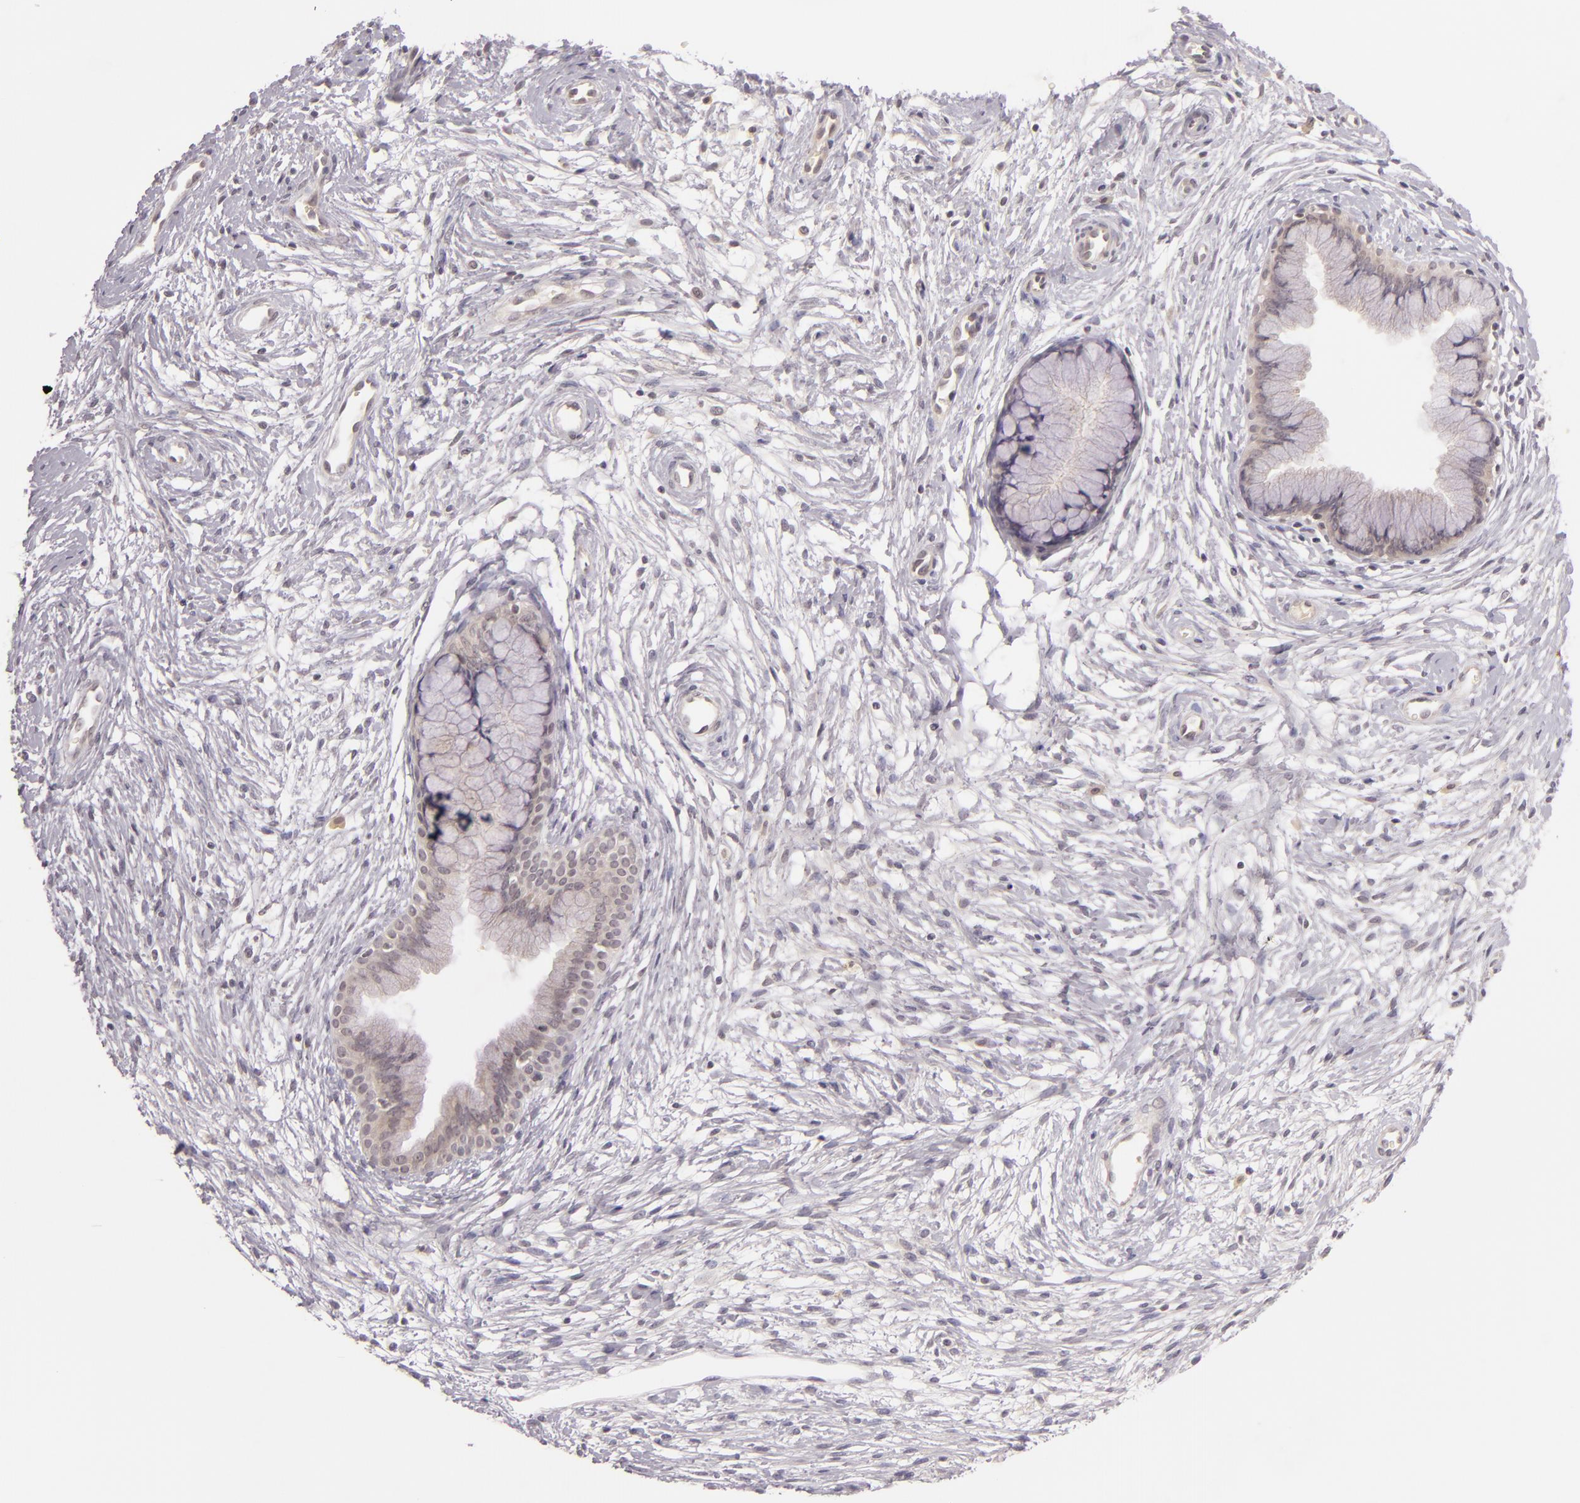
{"staining": {"intensity": "weak", "quantity": "<25%", "location": "cytoplasmic/membranous"}, "tissue": "cervix", "cell_type": "Glandular cells", "image_type": "normal", "snomed": [{"axis": "morphology", "description": "Normal tissue, NOS"}, {"axis": "topography", "description": "Cervix"}], "caption": "Immunohistochemistry (IHC) of normal human cervix shows no expression in glandular cells.", "gene": "CASP8", "patient": {"sex": "female", "age": 39}}